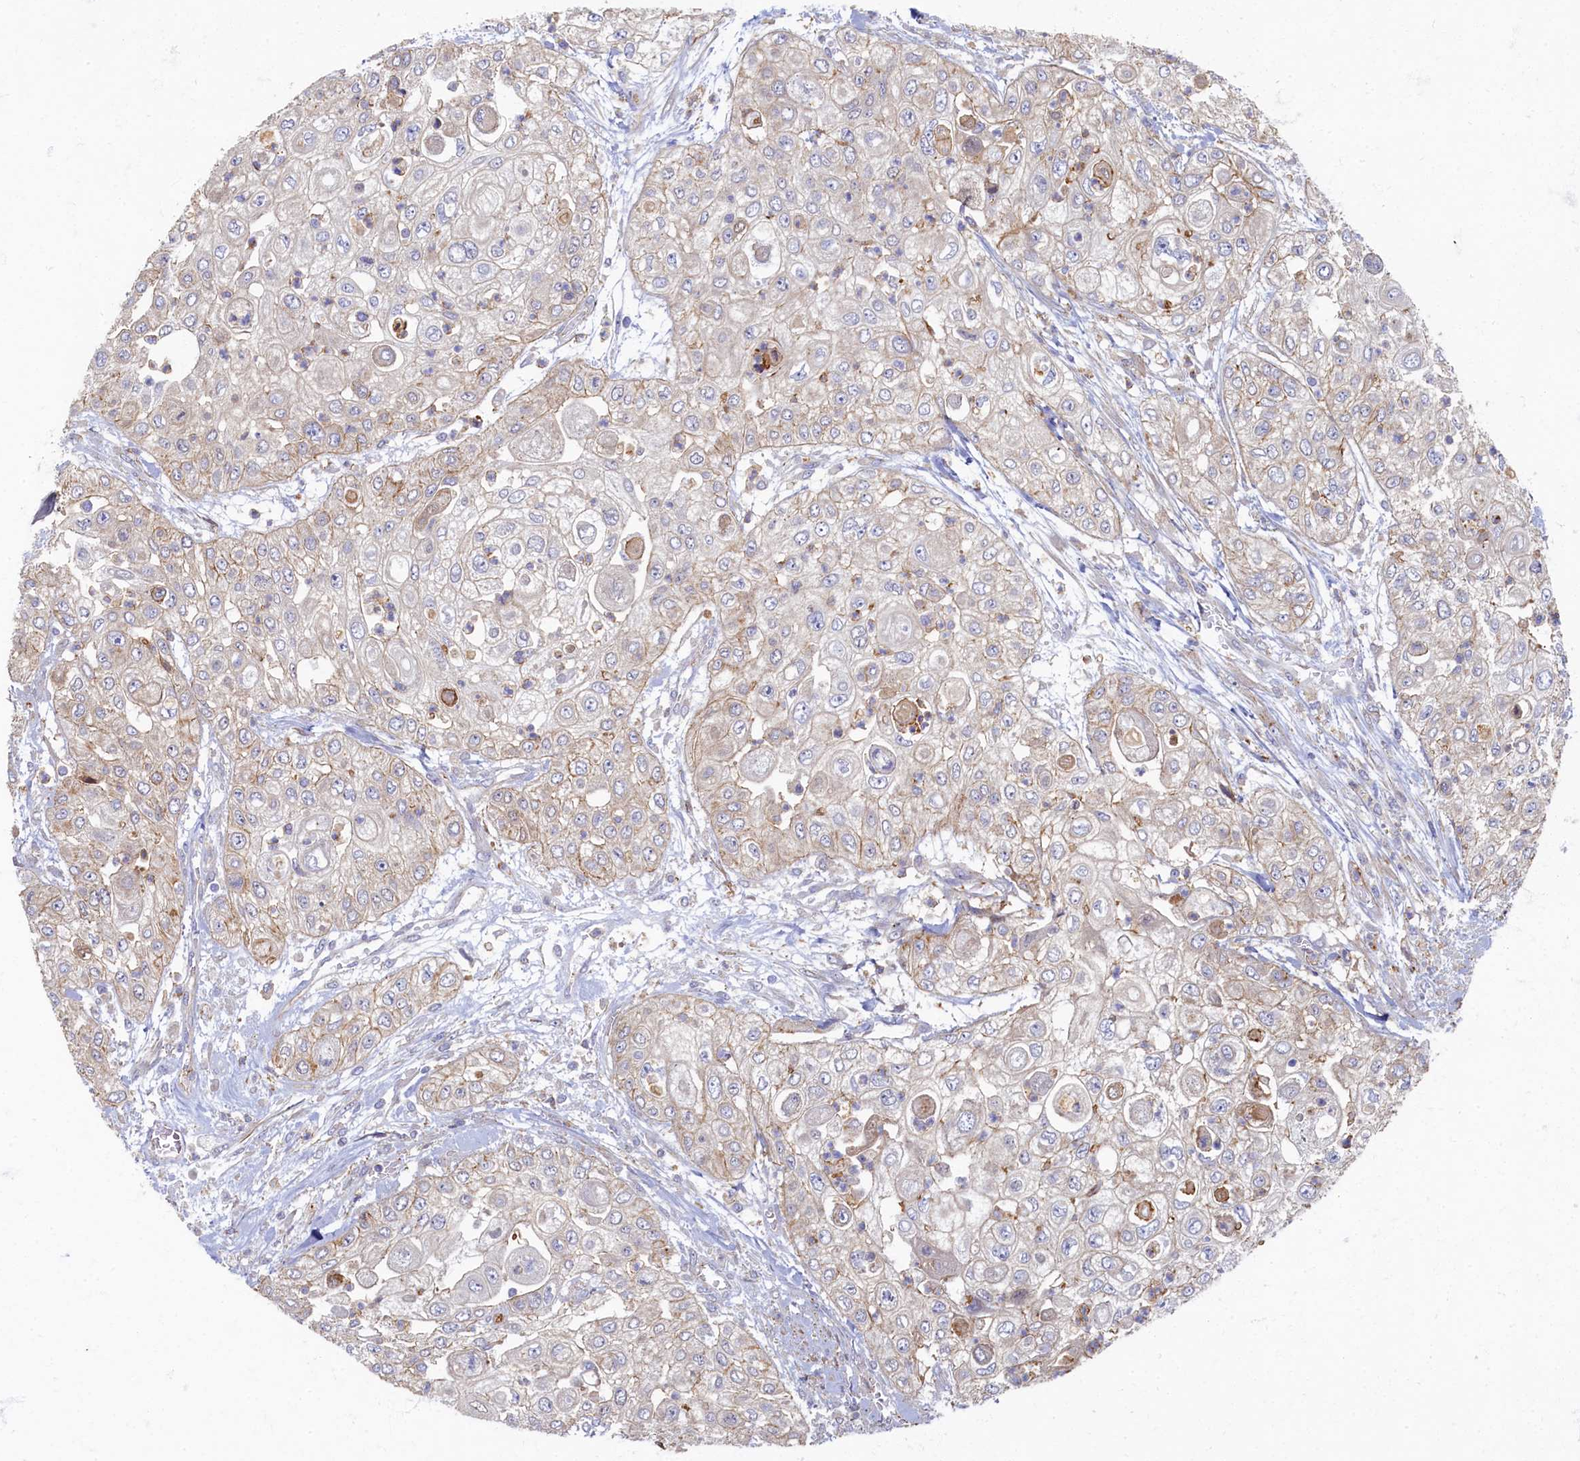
{"staining": {"intensity": "negative", "quantity": "none", "location": "none"}, "tissue": "urothelial cancer", "cell_type": "Tumor cells", "image_type": "cancer", "snomed": [{"axis": "morphology", "description": "Urothelial carcinoma, High grade"}, {"axis": "topography", "description": "Urinary bladder"}], "caption": "Histopathology image shows no protein staining in tumor cells of urothelial carcinoma (high-grade) tissue. (IHC, brightfield microscopy, high magnification).", "gene": "PSMG2", "patient": {"sex": "female", "age": 79}}